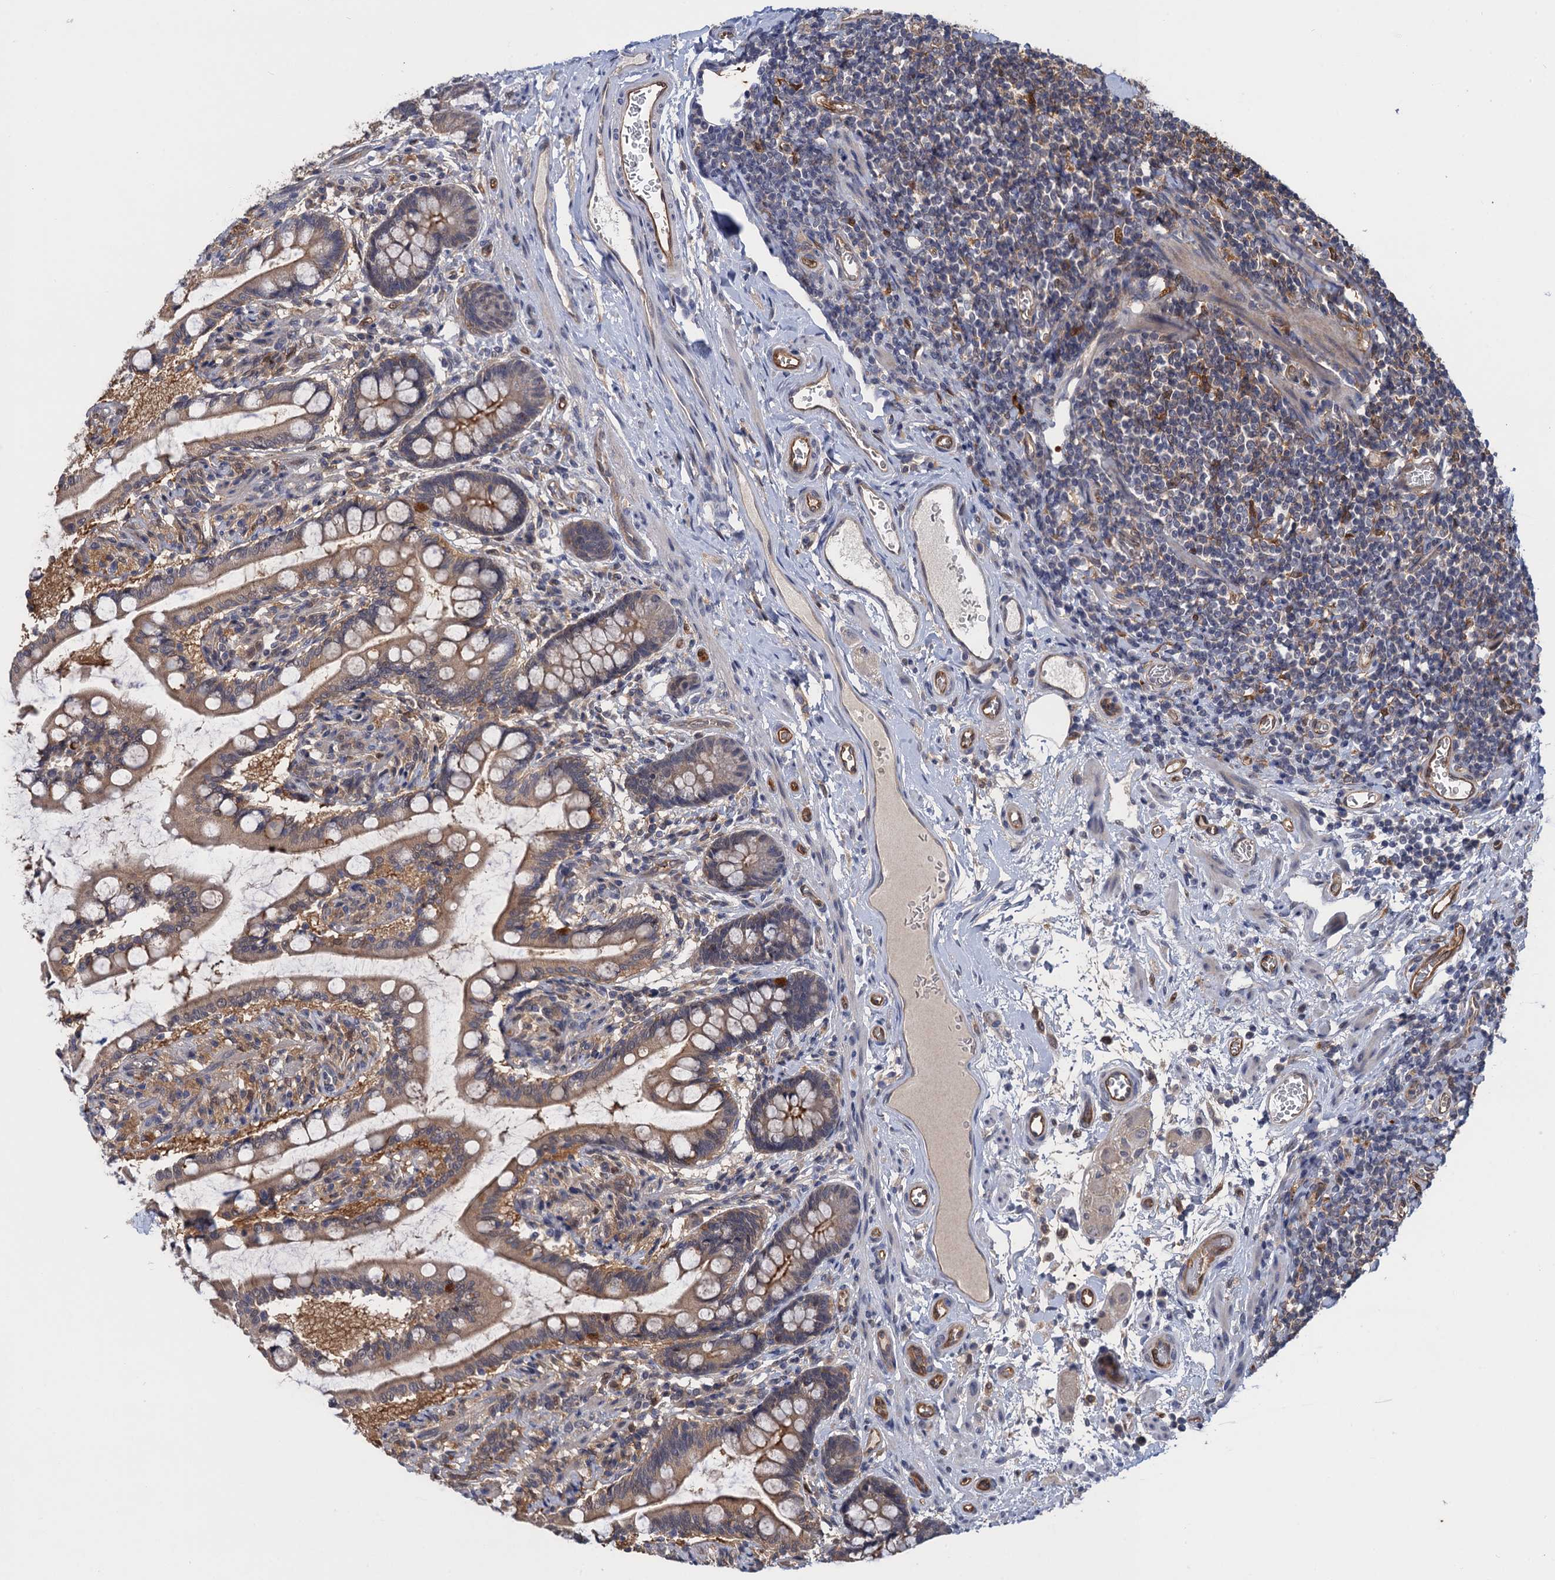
{"staining": {"intensity": "moderate", "quantity": ">75%", "location": "cytoplasmic/membranous"}, "tissue": "small intestine", "cell_type": "Glandular cells", "image_type": "normal", "snomed": [{"axis": "morphology", "description": "Normal tissue, NOS"}, {"axis": "topography", "description": "Small intestine"}], "caption": "Protein expression analysis of normal small intestine reveals moderate cytoplasmic/membranous expression in approximately >75% of glandular cells. The staining is performed using DAB (3,3'-diaminobenzidine) brown chromogen to label protein expression. The nuclei are counter-stained blue using hematoxylin.", "gene": "NEK8", "patient": {"sex": "male", "age": 52}}